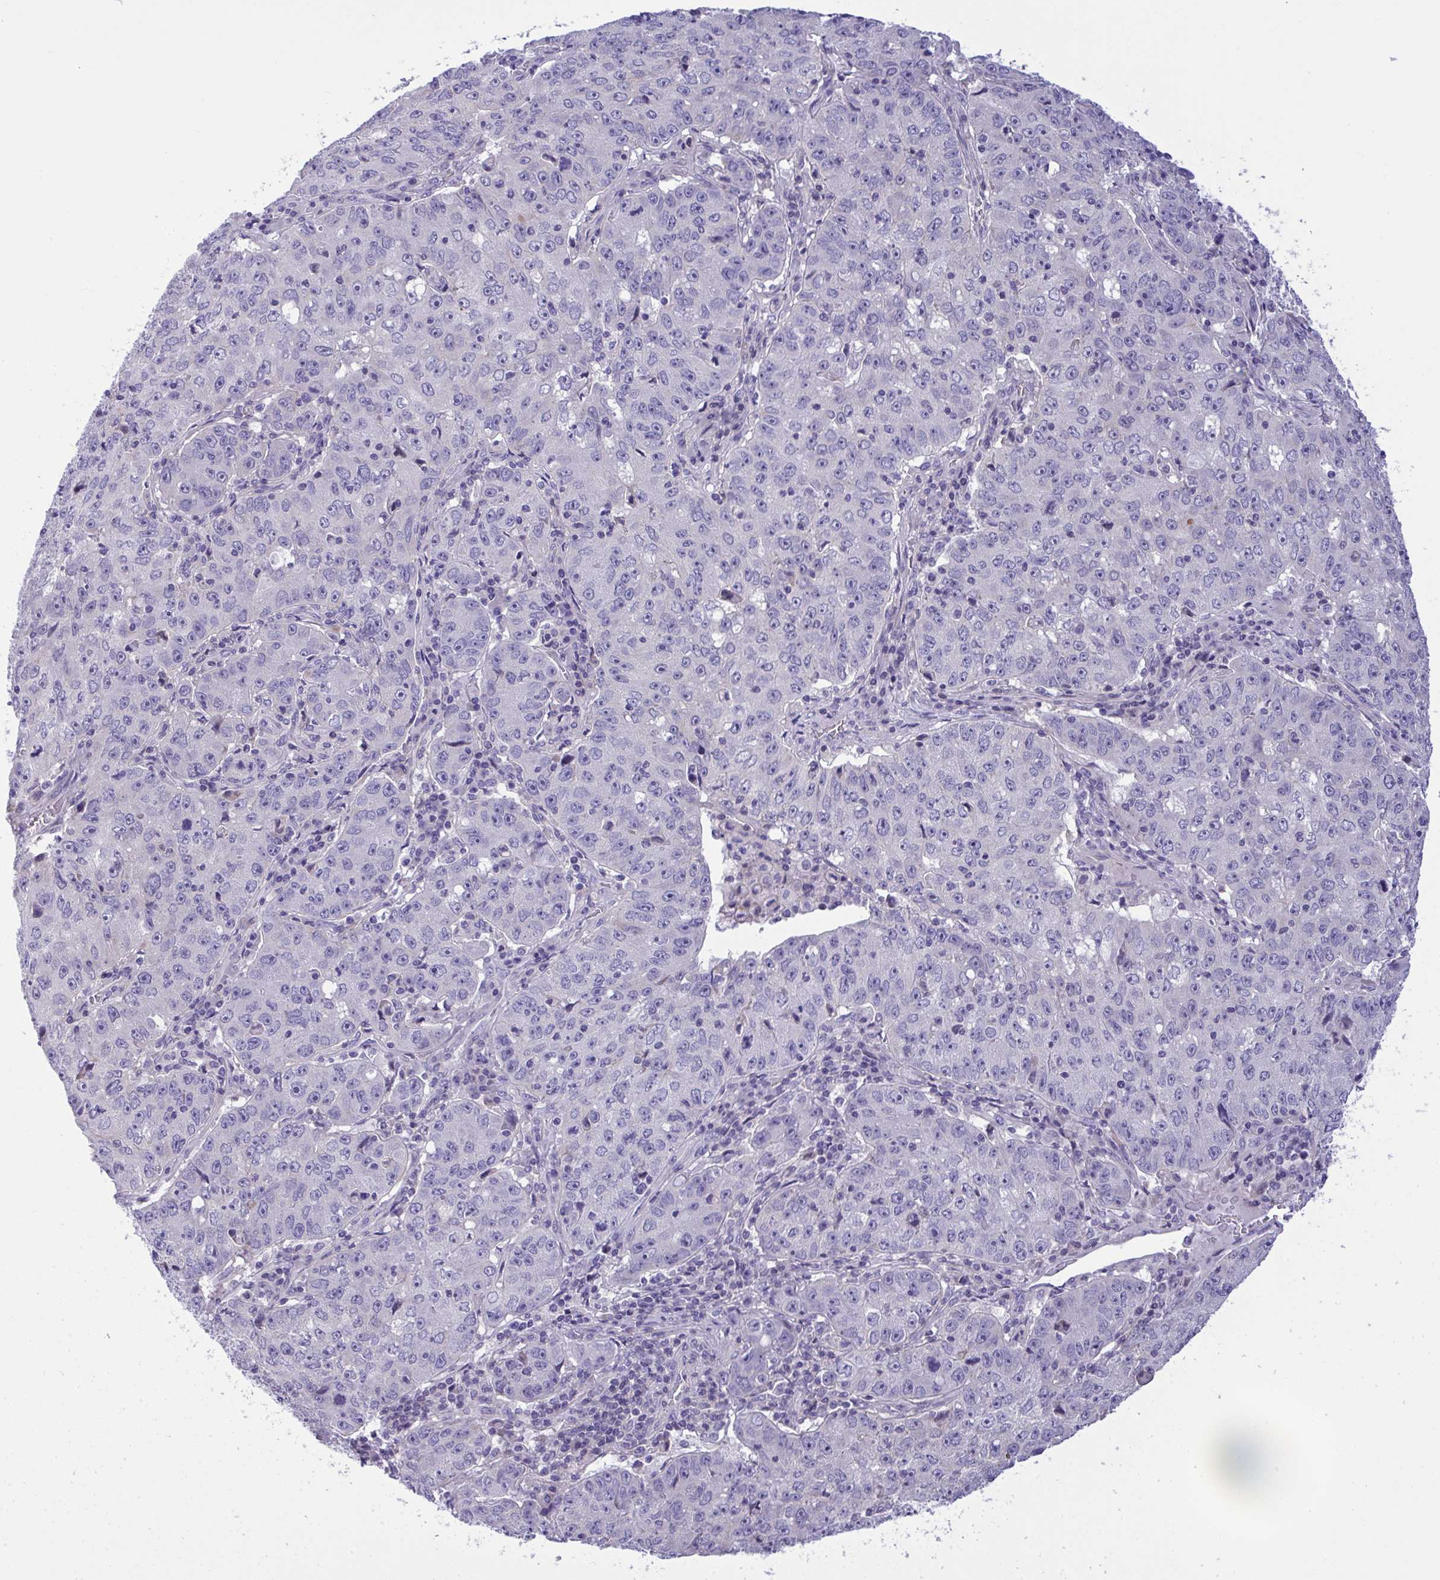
{"staining": {"intensity": "negative", "quantity": "none", "location": "none"}, "tissue": "lung cancer", "cell_type": "Tumor cells", "image_type": "cancer", "snomed": [{"axis": "morphology", "description": "Normal morphology"}, {"axis": "morphology", "description": "Adenocarcinoma, NOS"}, {"axis": "topography", "description": "Lymph node"}, {"axis": "topography", "description": "Lung"}], "caption": "DAB (3,3'-diaminobenzidine) immunohistochemical staining of lung adenocarcinoma shows no significant expression in tumor cells.", "gene": "WDR97", "patient": {"sex": "female", "age": 57}}